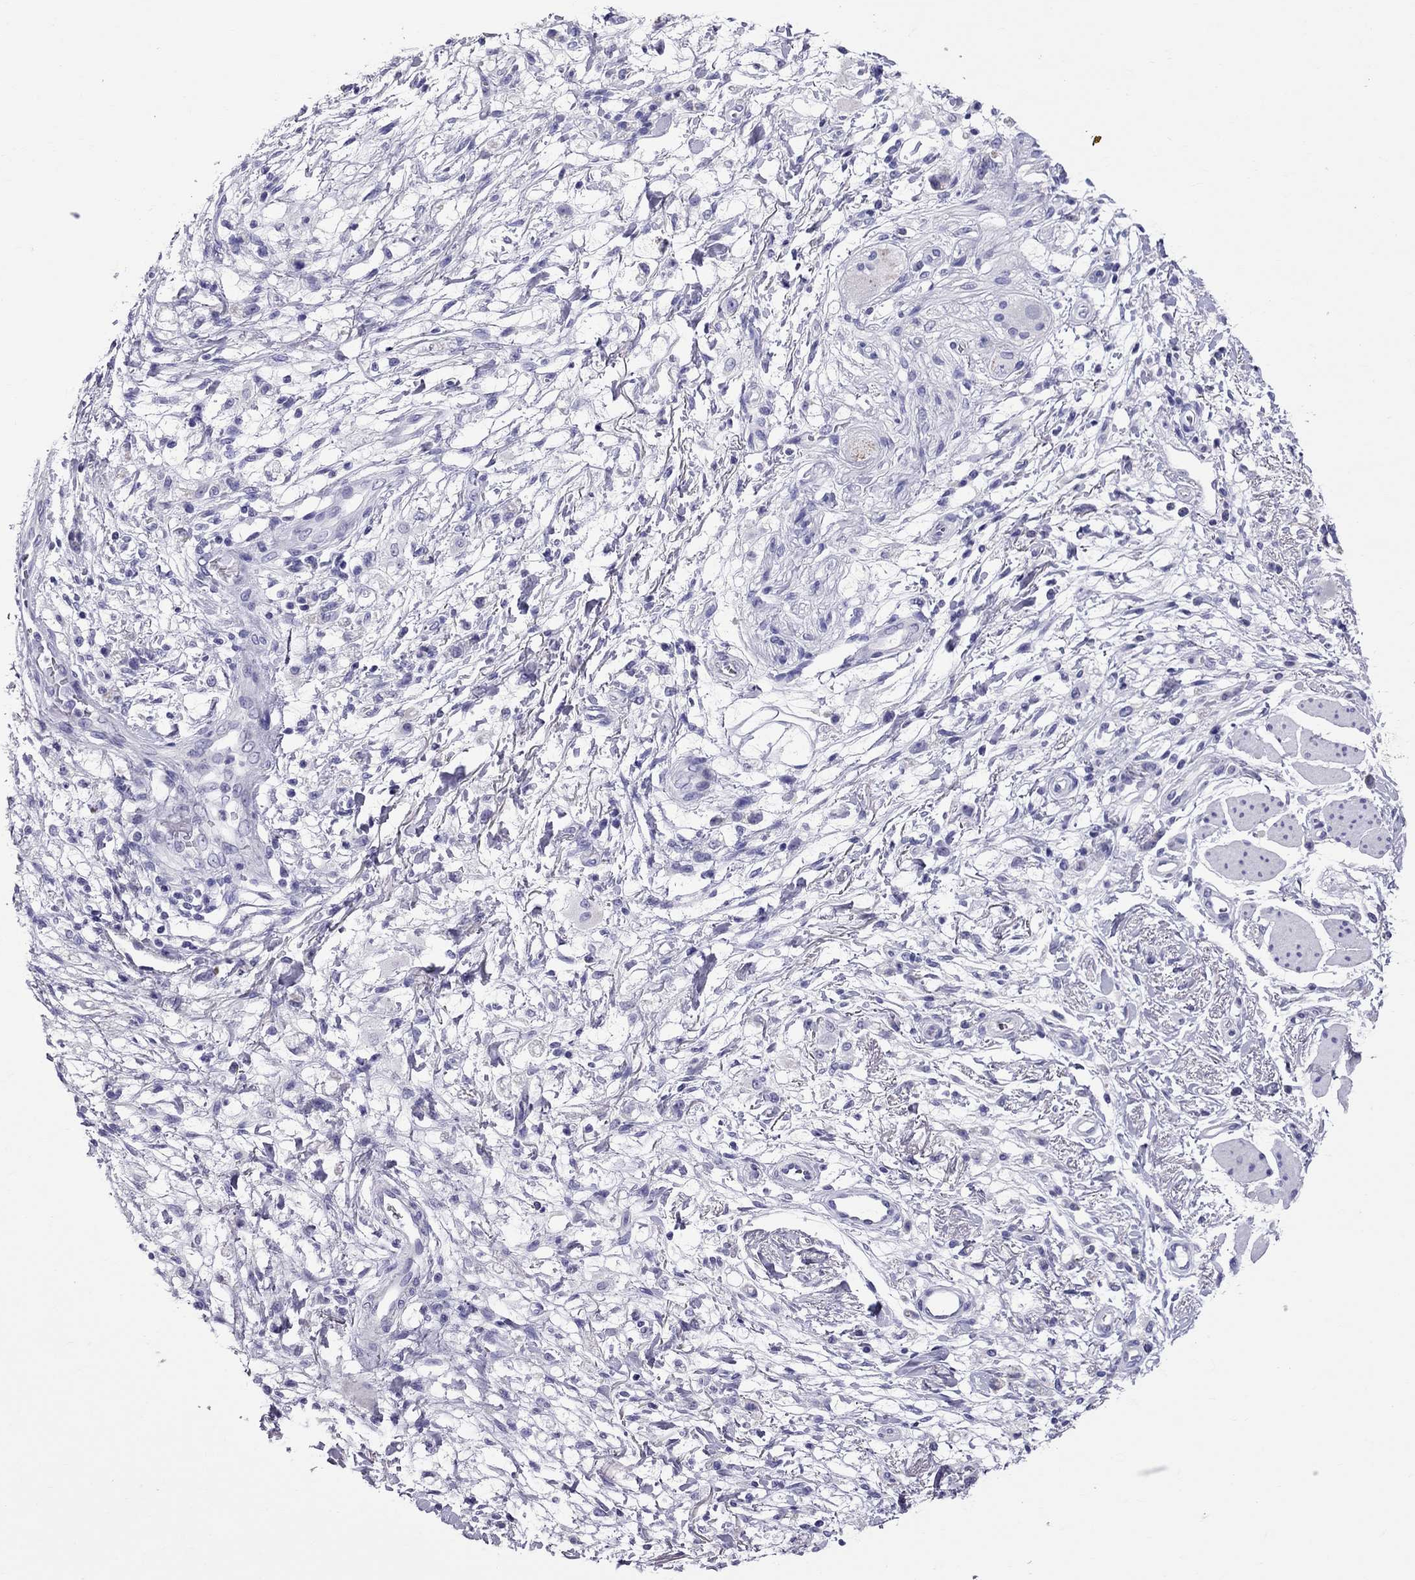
{"staining": {"intensity": "negative", "quantity": "none", "location": "none"}, "tissue": "stomach cancer", "cell_type": "Tumor cells", "image_type": "cancer", "snomed": [{"axis": "morphology", "description": "Adenocarcinoma, NOS"}, {"axis": "topography", "description": "Stomach"}], "caption": "Tumor cells are negative for protein expression in human adenocarcinoma (stomach). (Brightfield microscopy of DAB immunohistochemistry (IHC) at high magnification).", "gene": "TTLL13", "patient": {"sex": "female", "age": 60}}